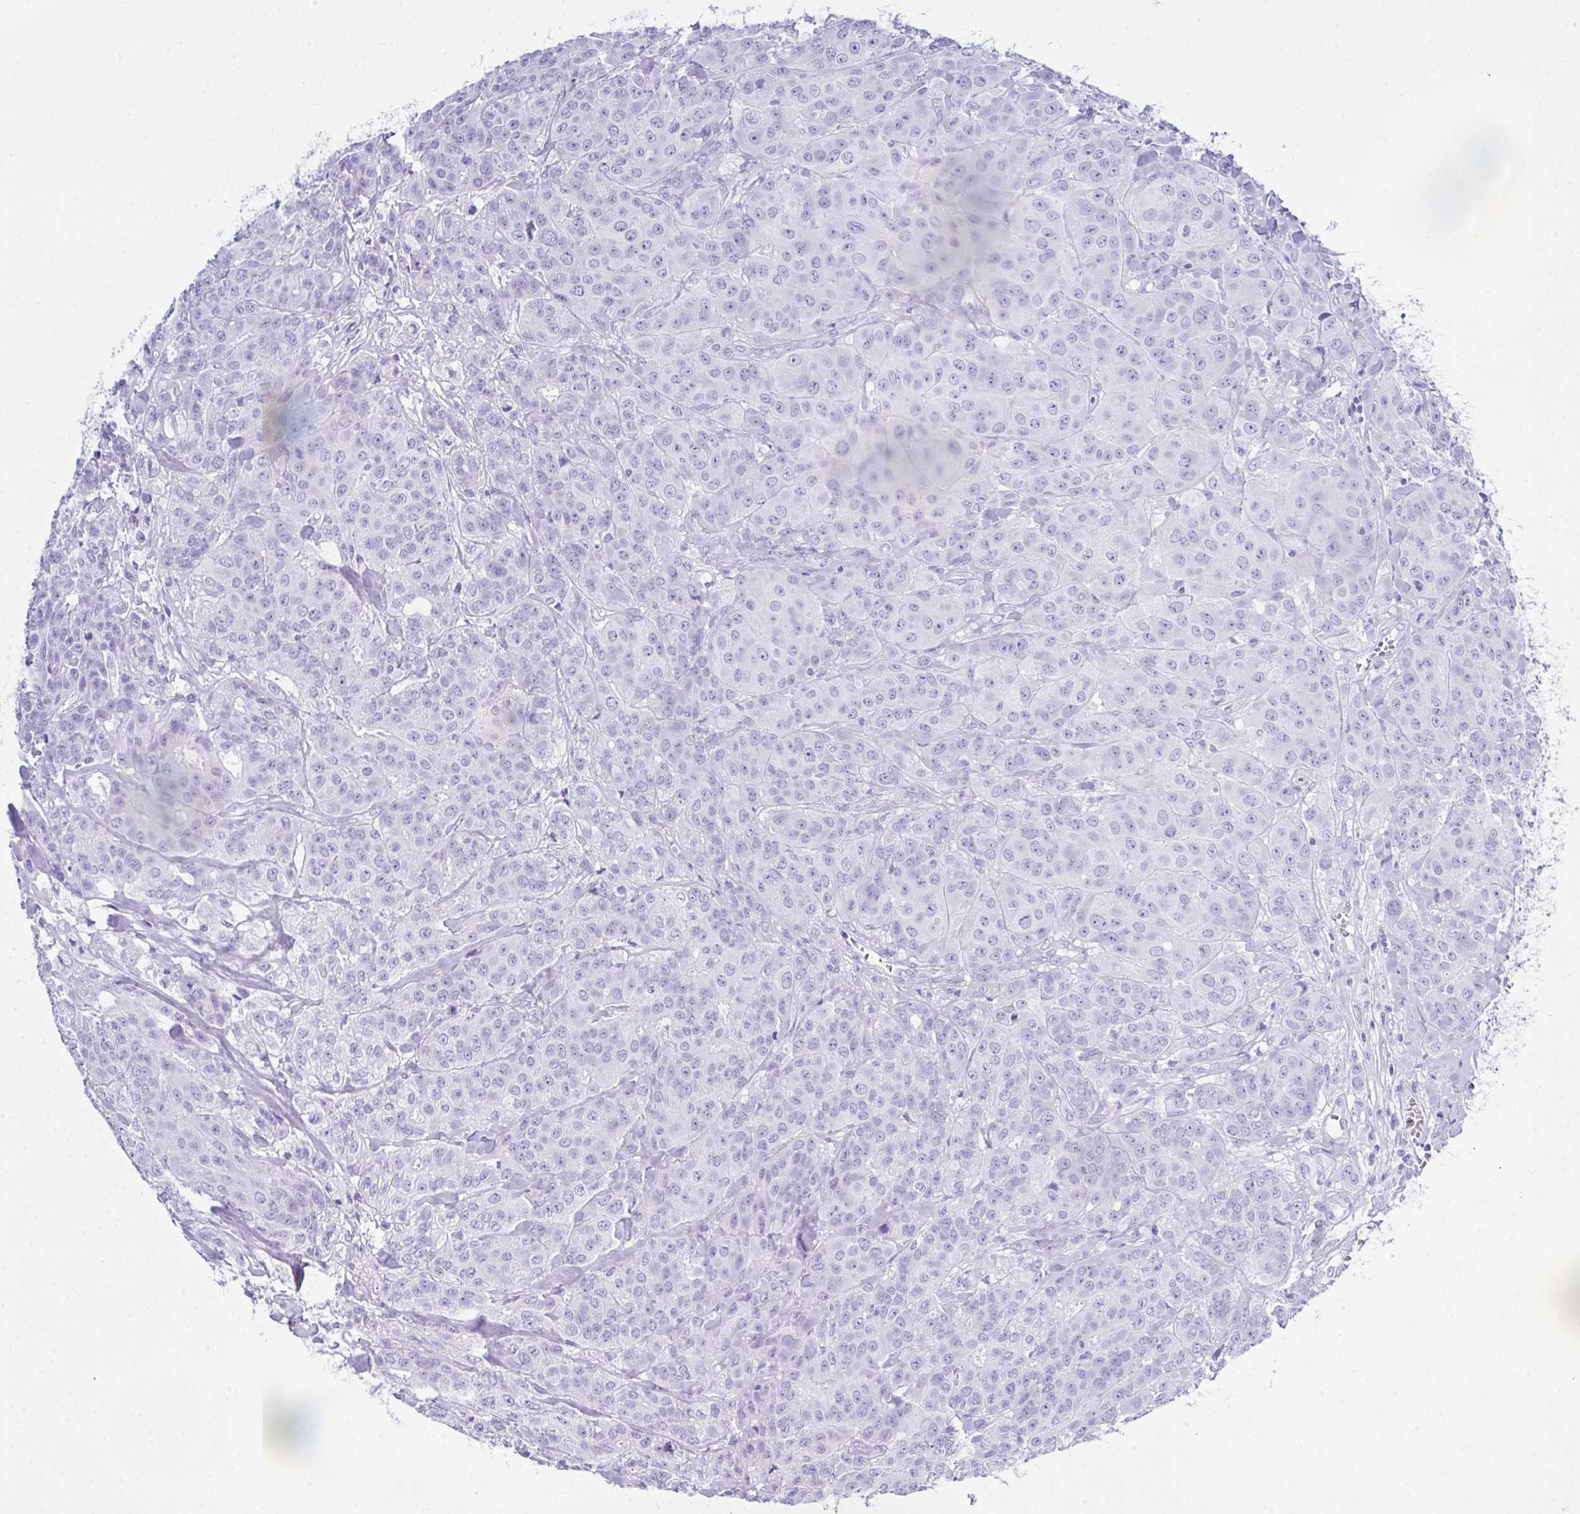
{"staining": {"intensity": "negative", "quantity": "none", "location": "none"}, "tissue": "breast cancer", "cell_type": "Tumor cells", "image_type": "cancer", "snomed": [{"axis": "morphology", "description": "Normal tissue, NOS"}, {"axis": "morphology", "description": "Duct carcinoma"}, {"axis": "topography", "description": "Breast"}], "caption": "Photomicrograph shows no significant protein staining in tumor cells of infiltrating ductal carcinoma (breast). (Brightfield microscopy of DAB (3,3'-diaminobenzidine) immunohistochemistry at high magnification).", "gene": "LGALS4", "patient": {"sex": "female", "age": 43}}